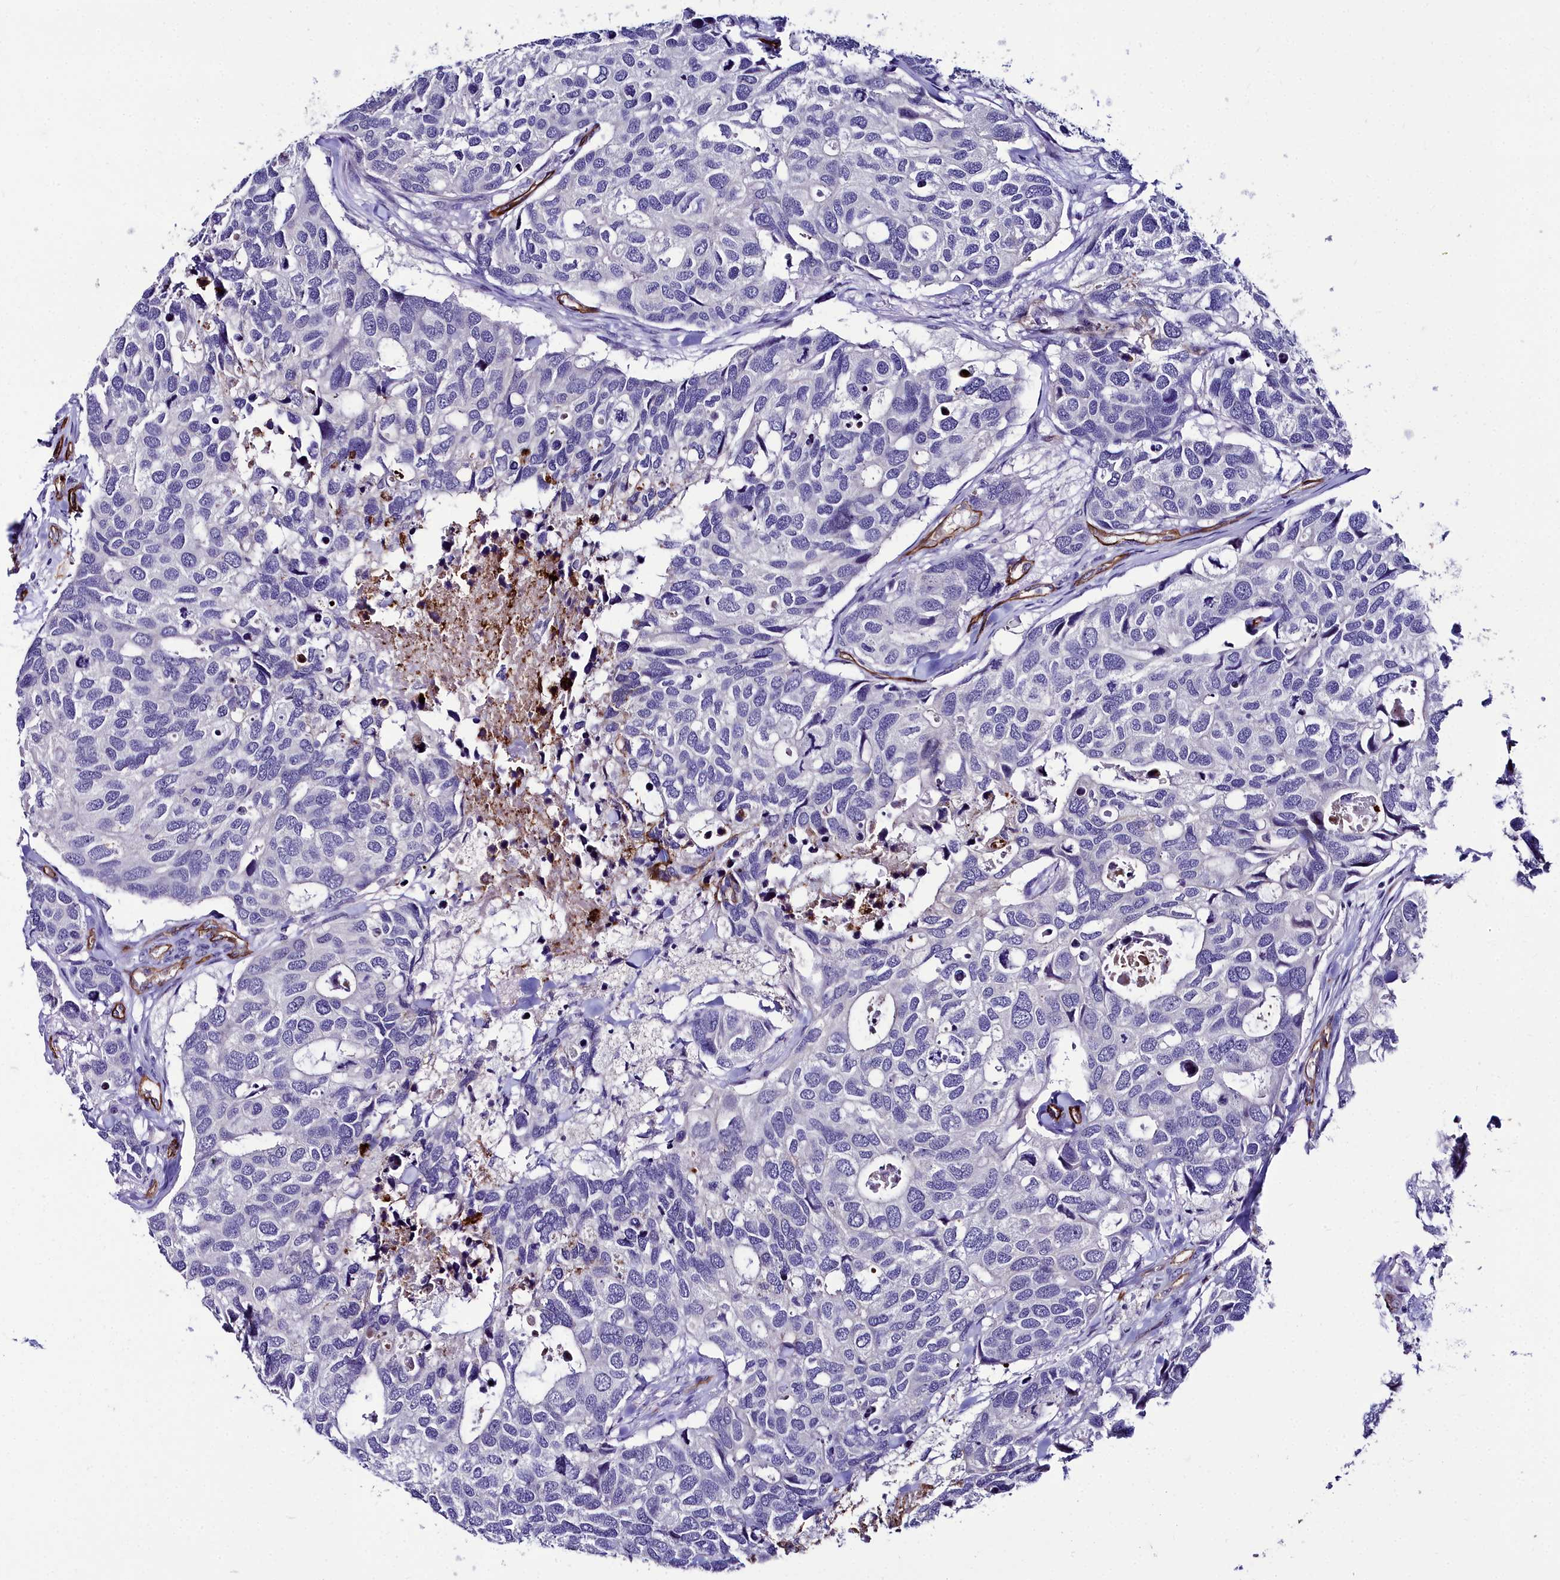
{"staining": {"intensity": "negative", "quantity": "none", "location": "none"}, "tissue": "breast cancer", "cell_type": "Tumor cells", "image_type": "cancer", "snomed": [{"axis": "morphology", "description": "Duct carcinoma"}, {"axis": "topography", "description": "Breast"}], "caption": "High power microscopy histopathology image of an immunohistochemistry photomicrograph of breast infiltrating ductal carcinoma, revealing no significant staining in tumor cells.", "gene": "CYP4F11", "patient": {"sex": "female", "age": 83}}